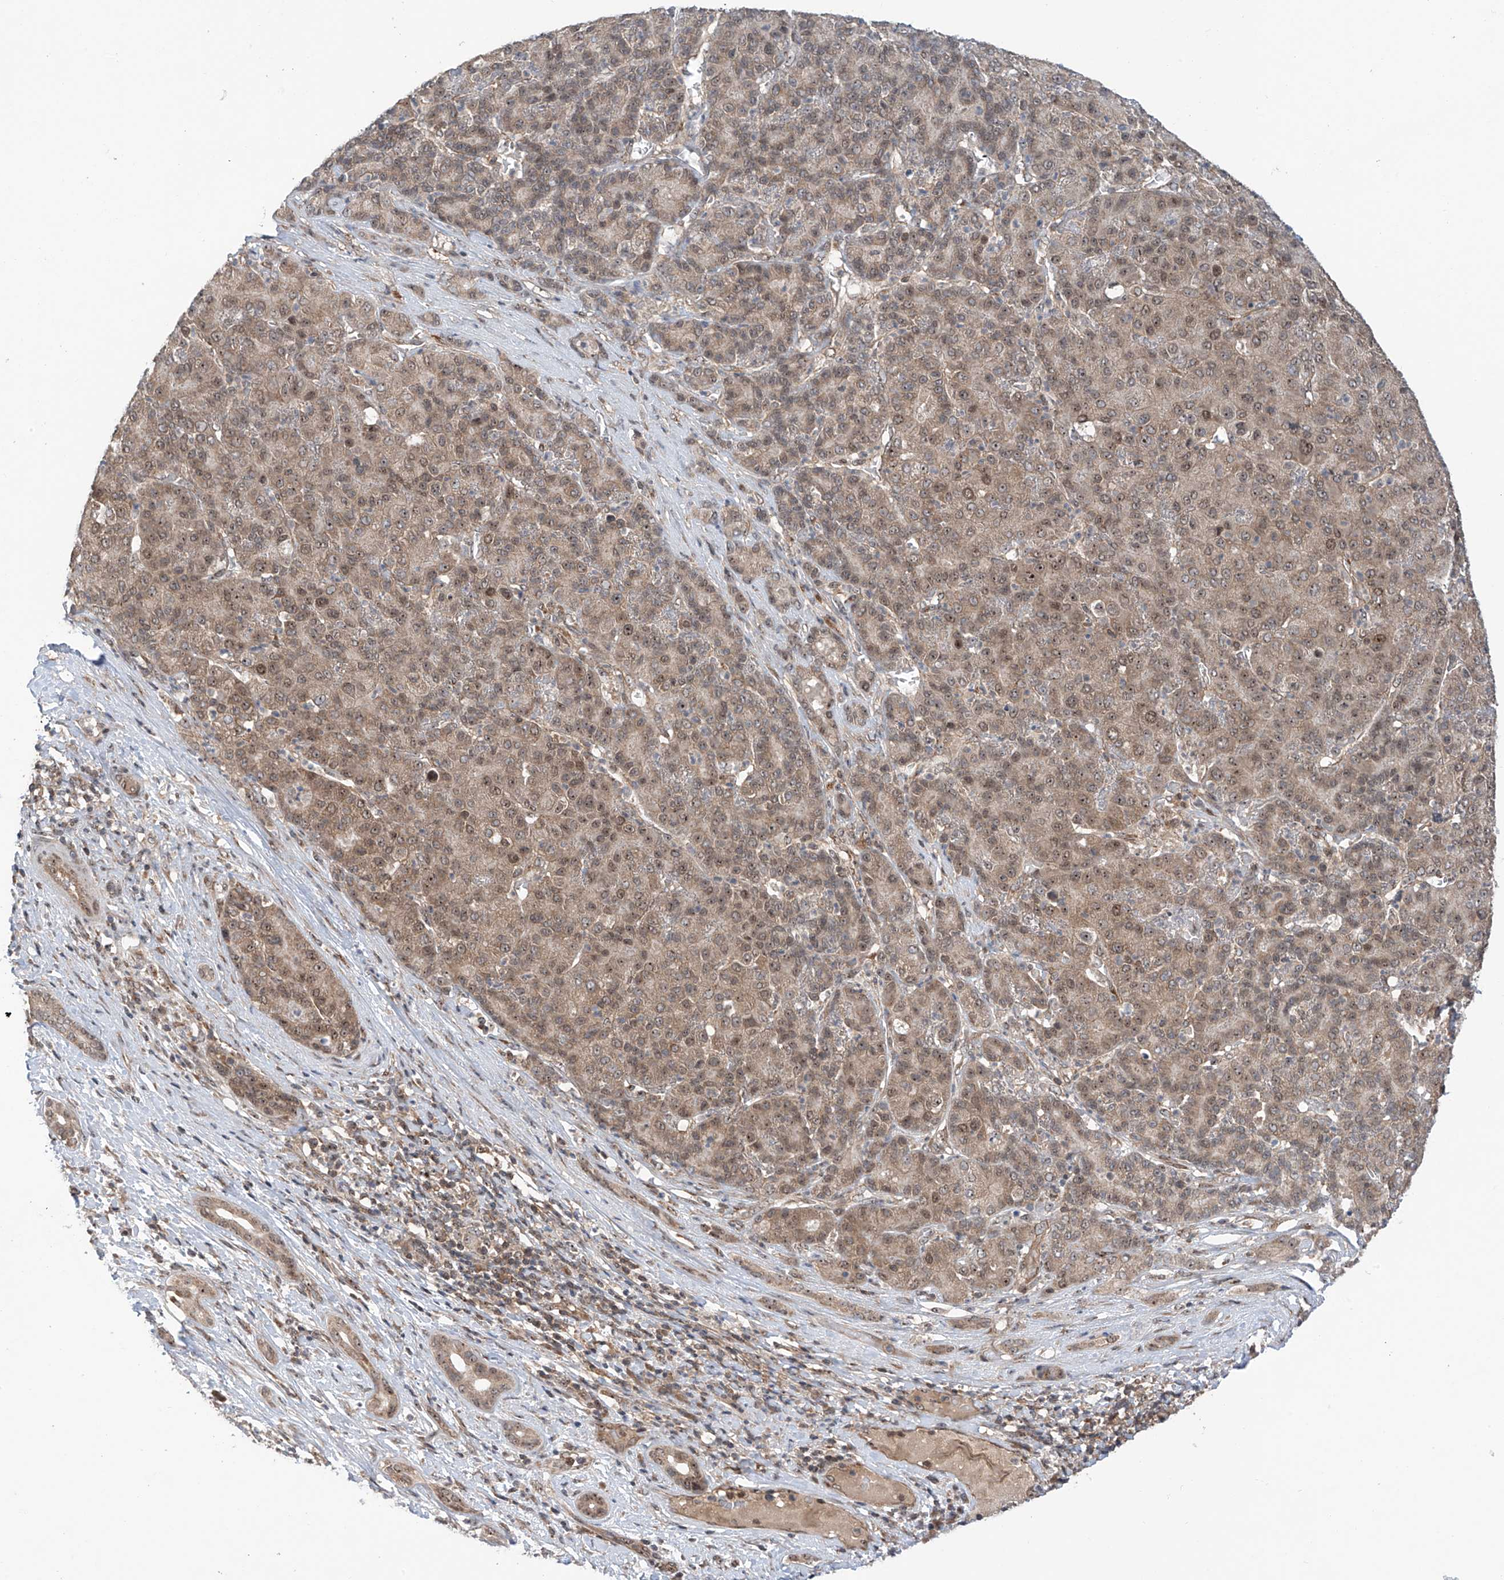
{"staining": {"intensity": "weak", "quantity": "25%-75%", "location": "cytoplasmic/membranous,nuclear"}, "tissue": "liver cancer", "cell_type": "Tumor cells", "image_type": "cancer", "snomed": [{"axis": "morphology", "description": "Carcinoma, Hepatocellular, NOS"}, {"axis": "topography", "description": "Liver"}], "caption": "High-power microscopy captured an immunohistochemistry (IHC) photomicrograph of liver hepatocellular carcinoma, revealing weak cytoplasmic/membranous and nuclear expression in approximately 25%-75% of tumor cells.", "gene": "C1orf131", "patient": {"sex": "male", "age": 65}}